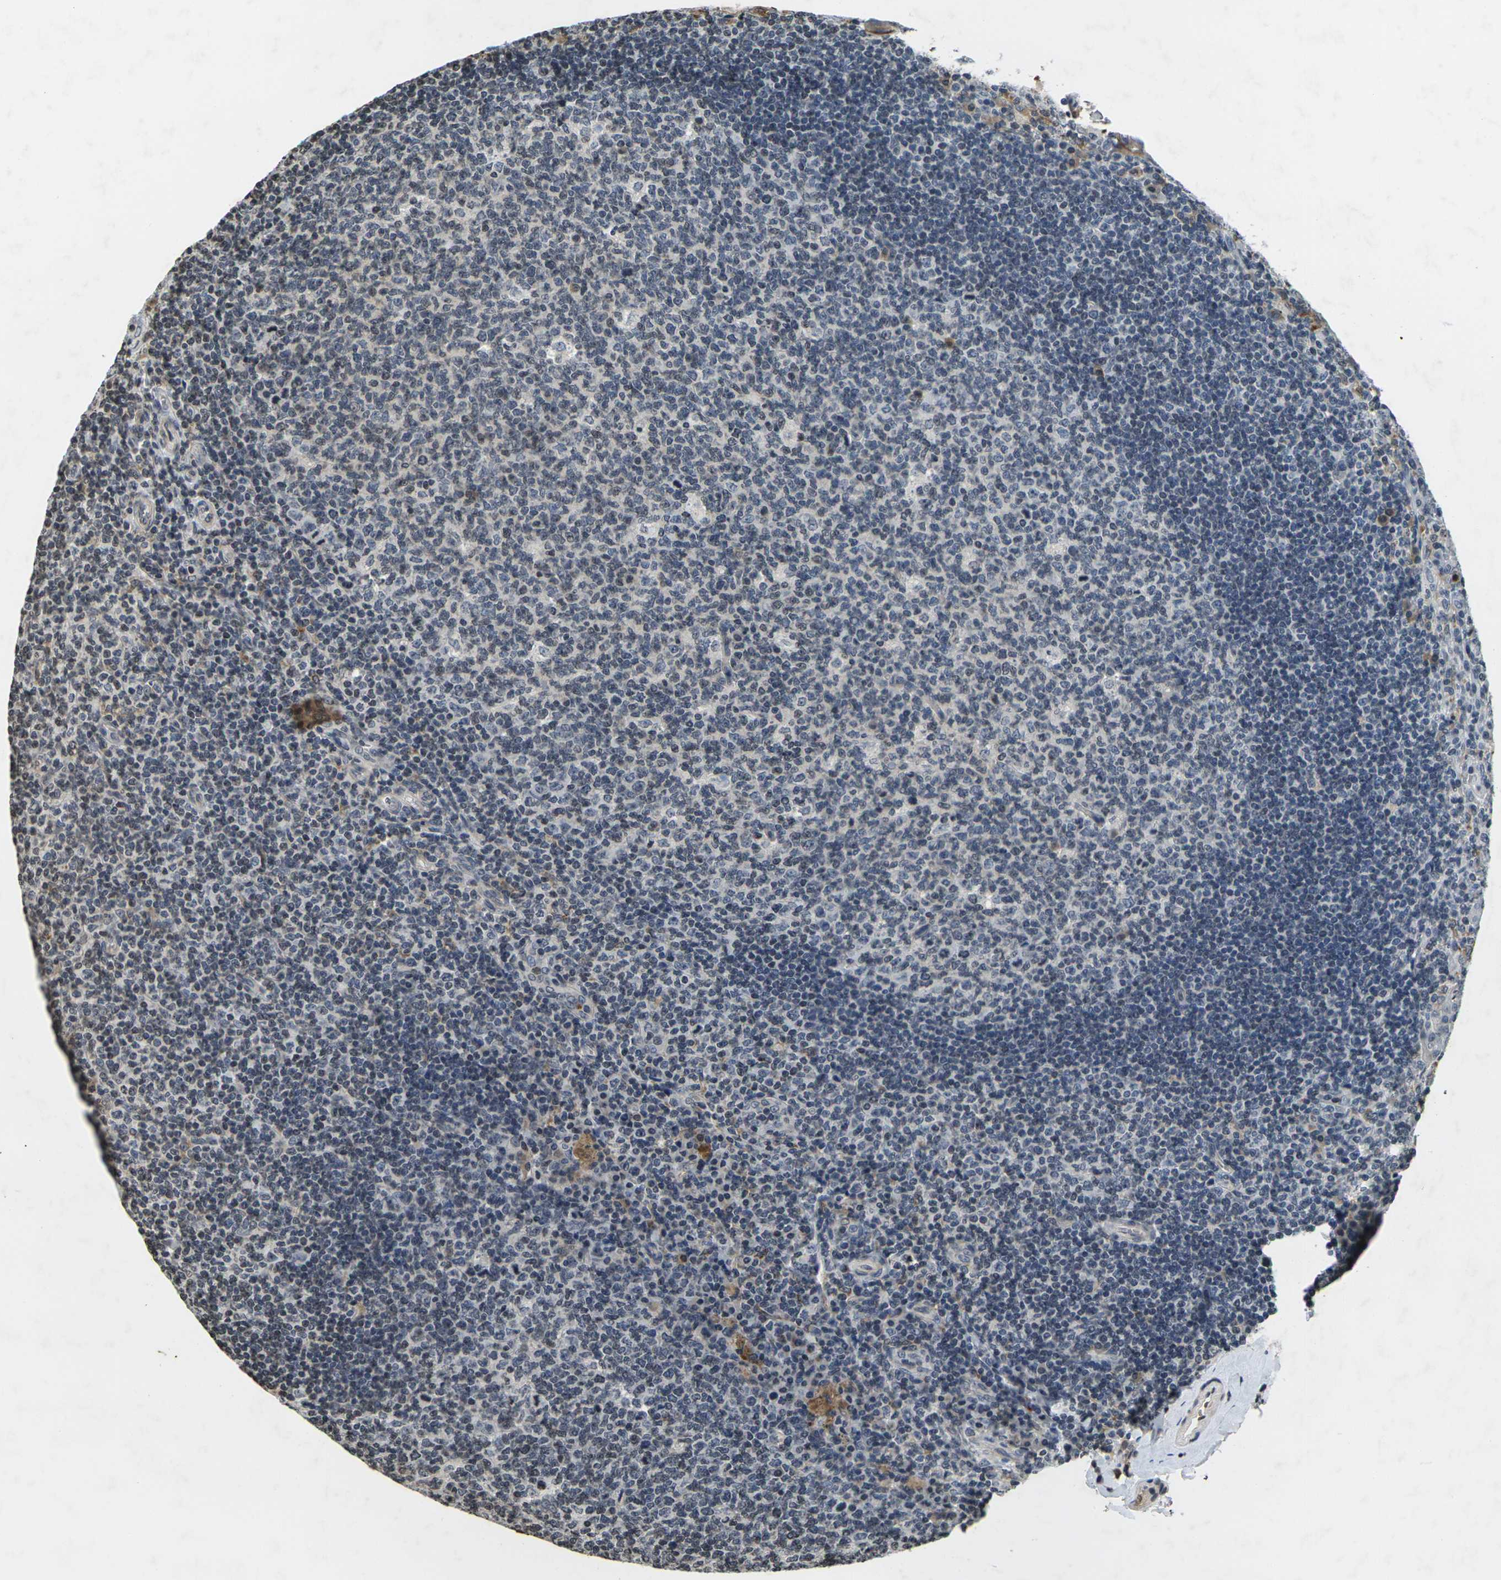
{"staining": {"intensity": "weak", "quantity": "<25%", "location": "nuclear"}, "tissue": "tonsil", "cell_type": "Germinal center cells", "image_type": "normal", "snomed": [{"axis": "morphology", "description": "Normal tissue, NOS"}, {"axis": "topography", "description": "Tonsil"}], "caption": "Germinal center cells show no significant protein expression in unremarkable tonsil. (Brightfield microscopy of DAB (3,3'-diaminobenzidine) immunohistochemistry at high magnification).", "gene": "C1QC", "patient": {"sex": "male", "age": 17}}